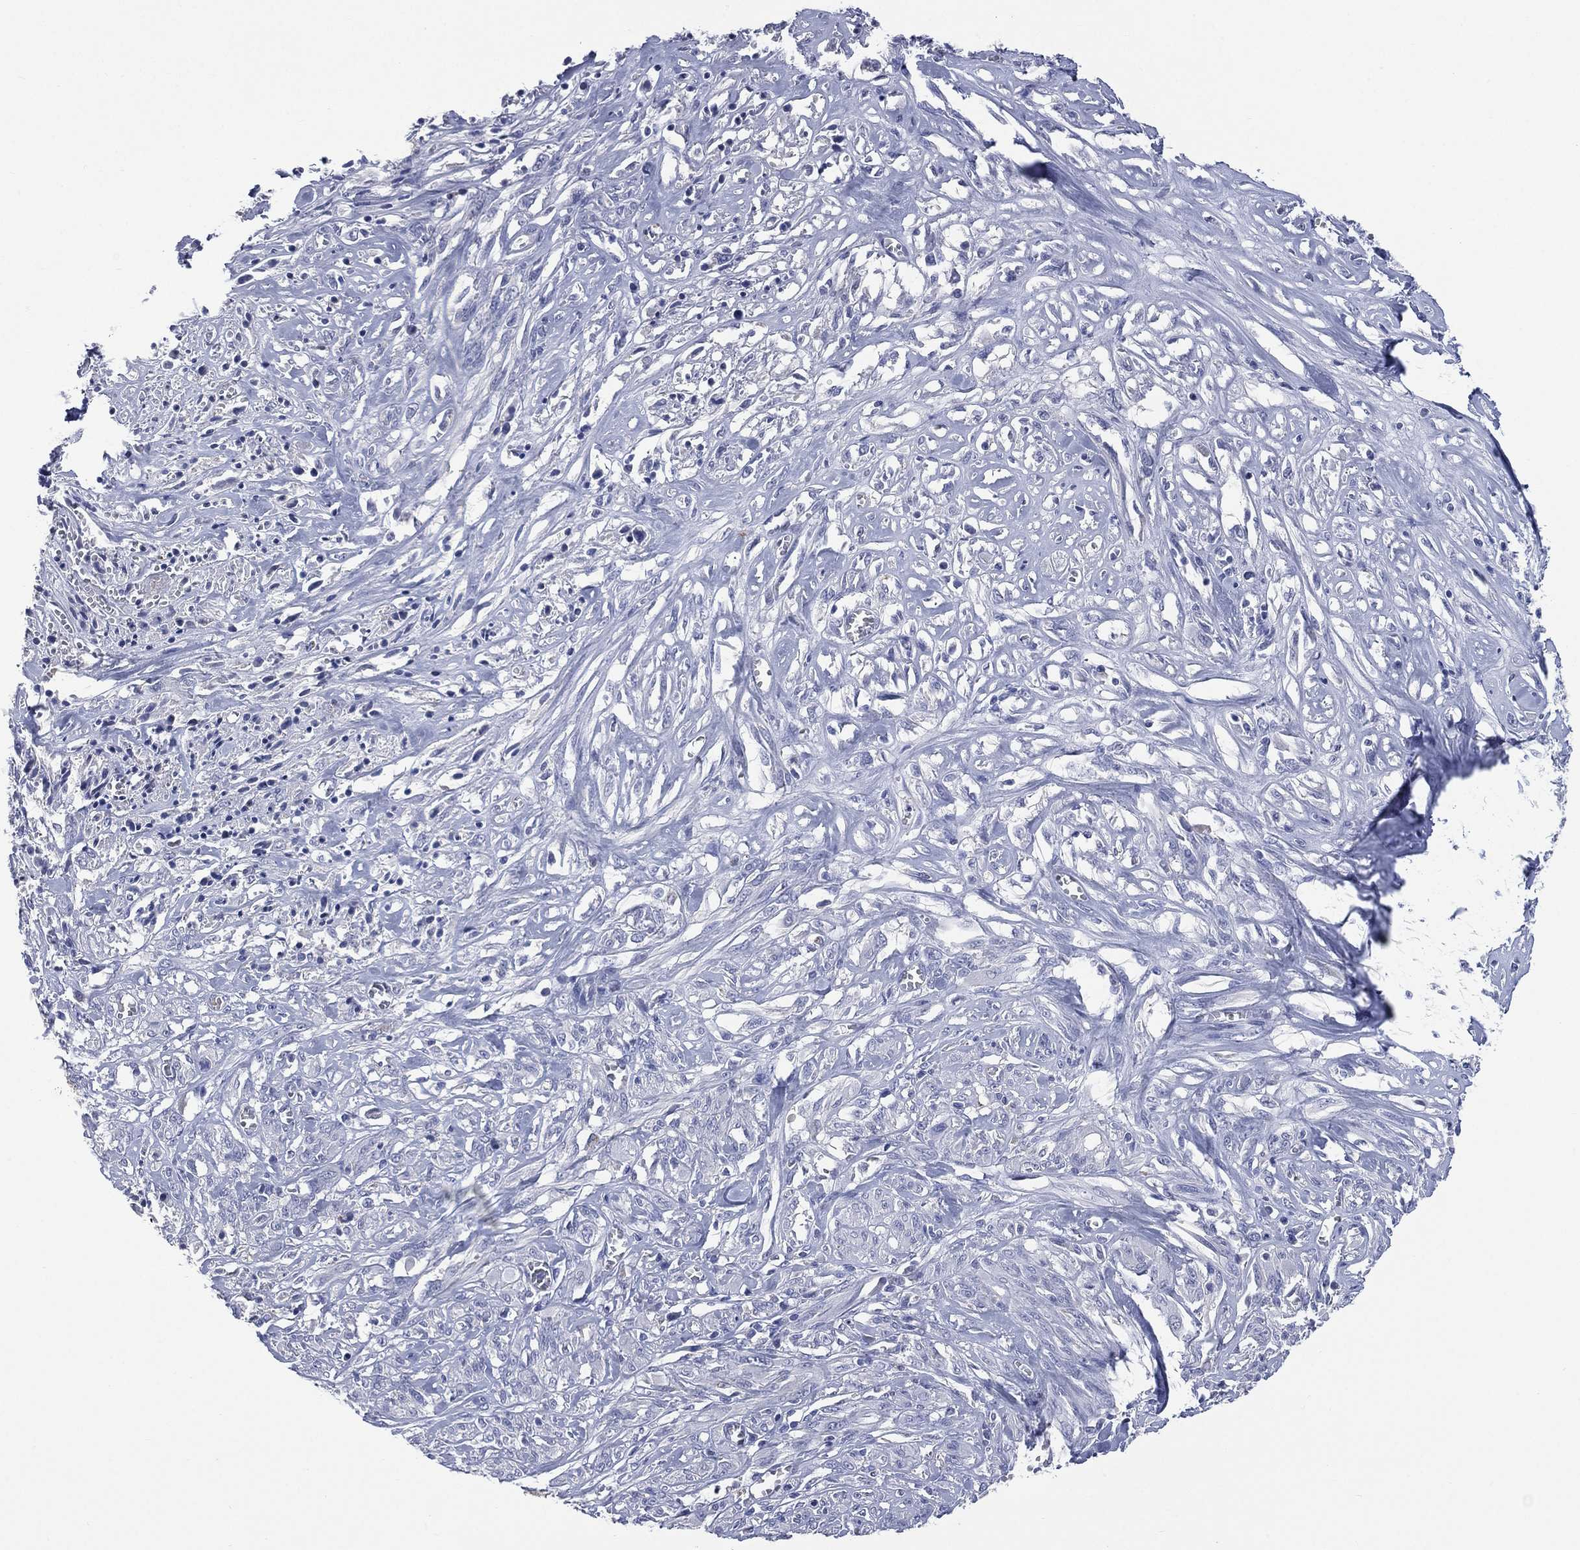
{"staining": {"intensity": "negative", "quantity": "none", "location": "none"}, "tissue": "melanoma", "cell_type": "Tumor cells", "image_type": "cancer", "snomed": [{"axis": "morphology", "description": "Malignant melanoma, NOS"}, {"axis": "topography", "description": "Skin"}], "caption": "Immunohistochemical staining of melanoma shows no significant expression in tumor cells. Nuclei are stained in blue.", "gene": "AKAP3", "patient": {"sex": "female", "age": 91}}